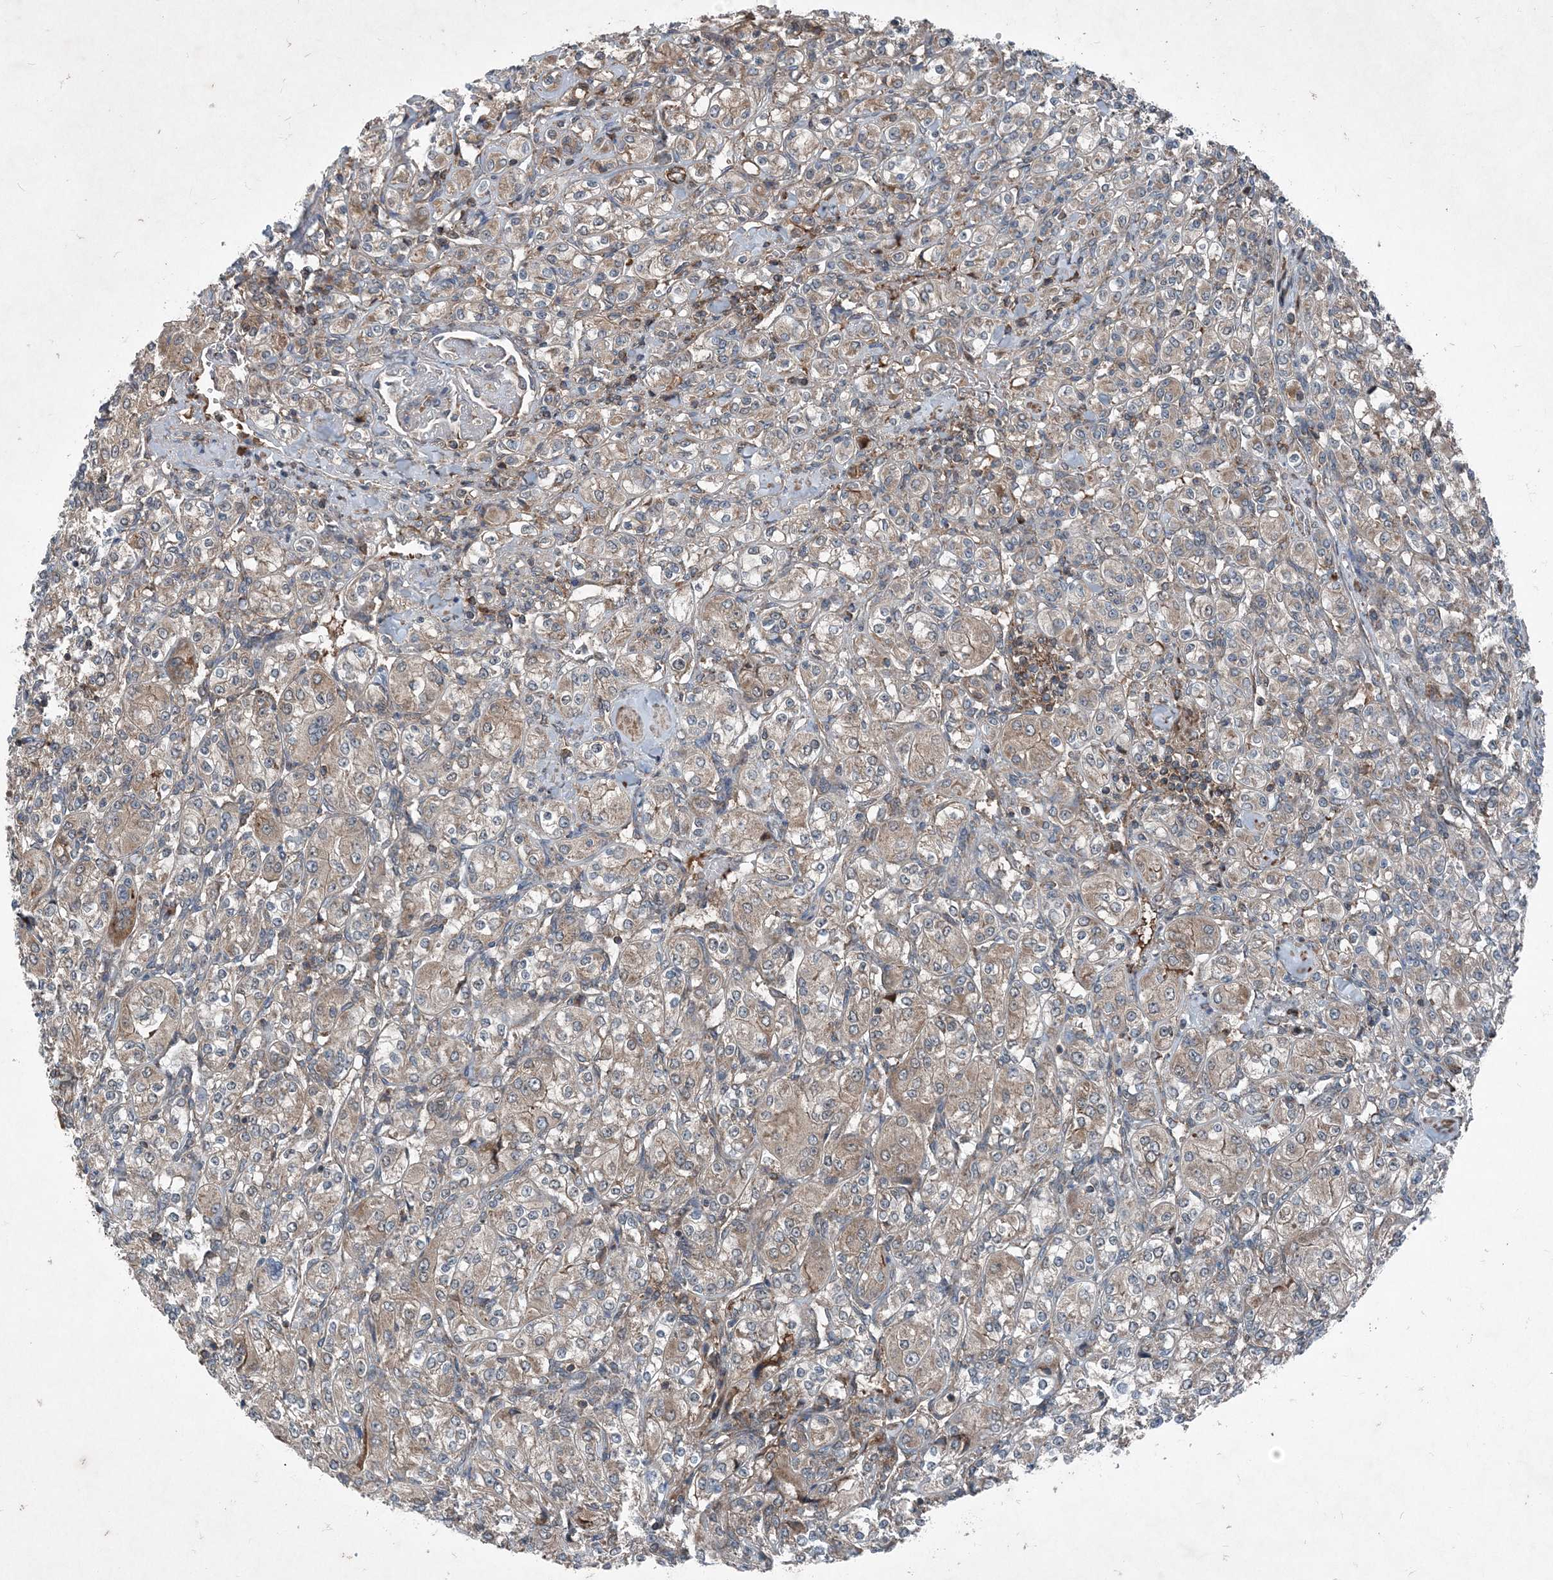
{"staining": {"intensity": "moderate", "quantity": ">75%", "location": "cytoplasmic/membranous"}, "tissue": "renal cancer", "cell_type": "Tumor cells", "image_type": "cancer", "snomed": [{"axis": "morphology", "description": "Adenocarcinoma, NOS"}, {"axis": "topography", "description": "Kidney"}], "caption": "This is a micrograph of immunohistochemistry staining of renal cancer (adenocarcinoma), which shows moderate expression in the cytoplasmic/membranous of tumor cells.", "gene": "NDUFA2", "patient": {"sex": "male", "age": 77}}